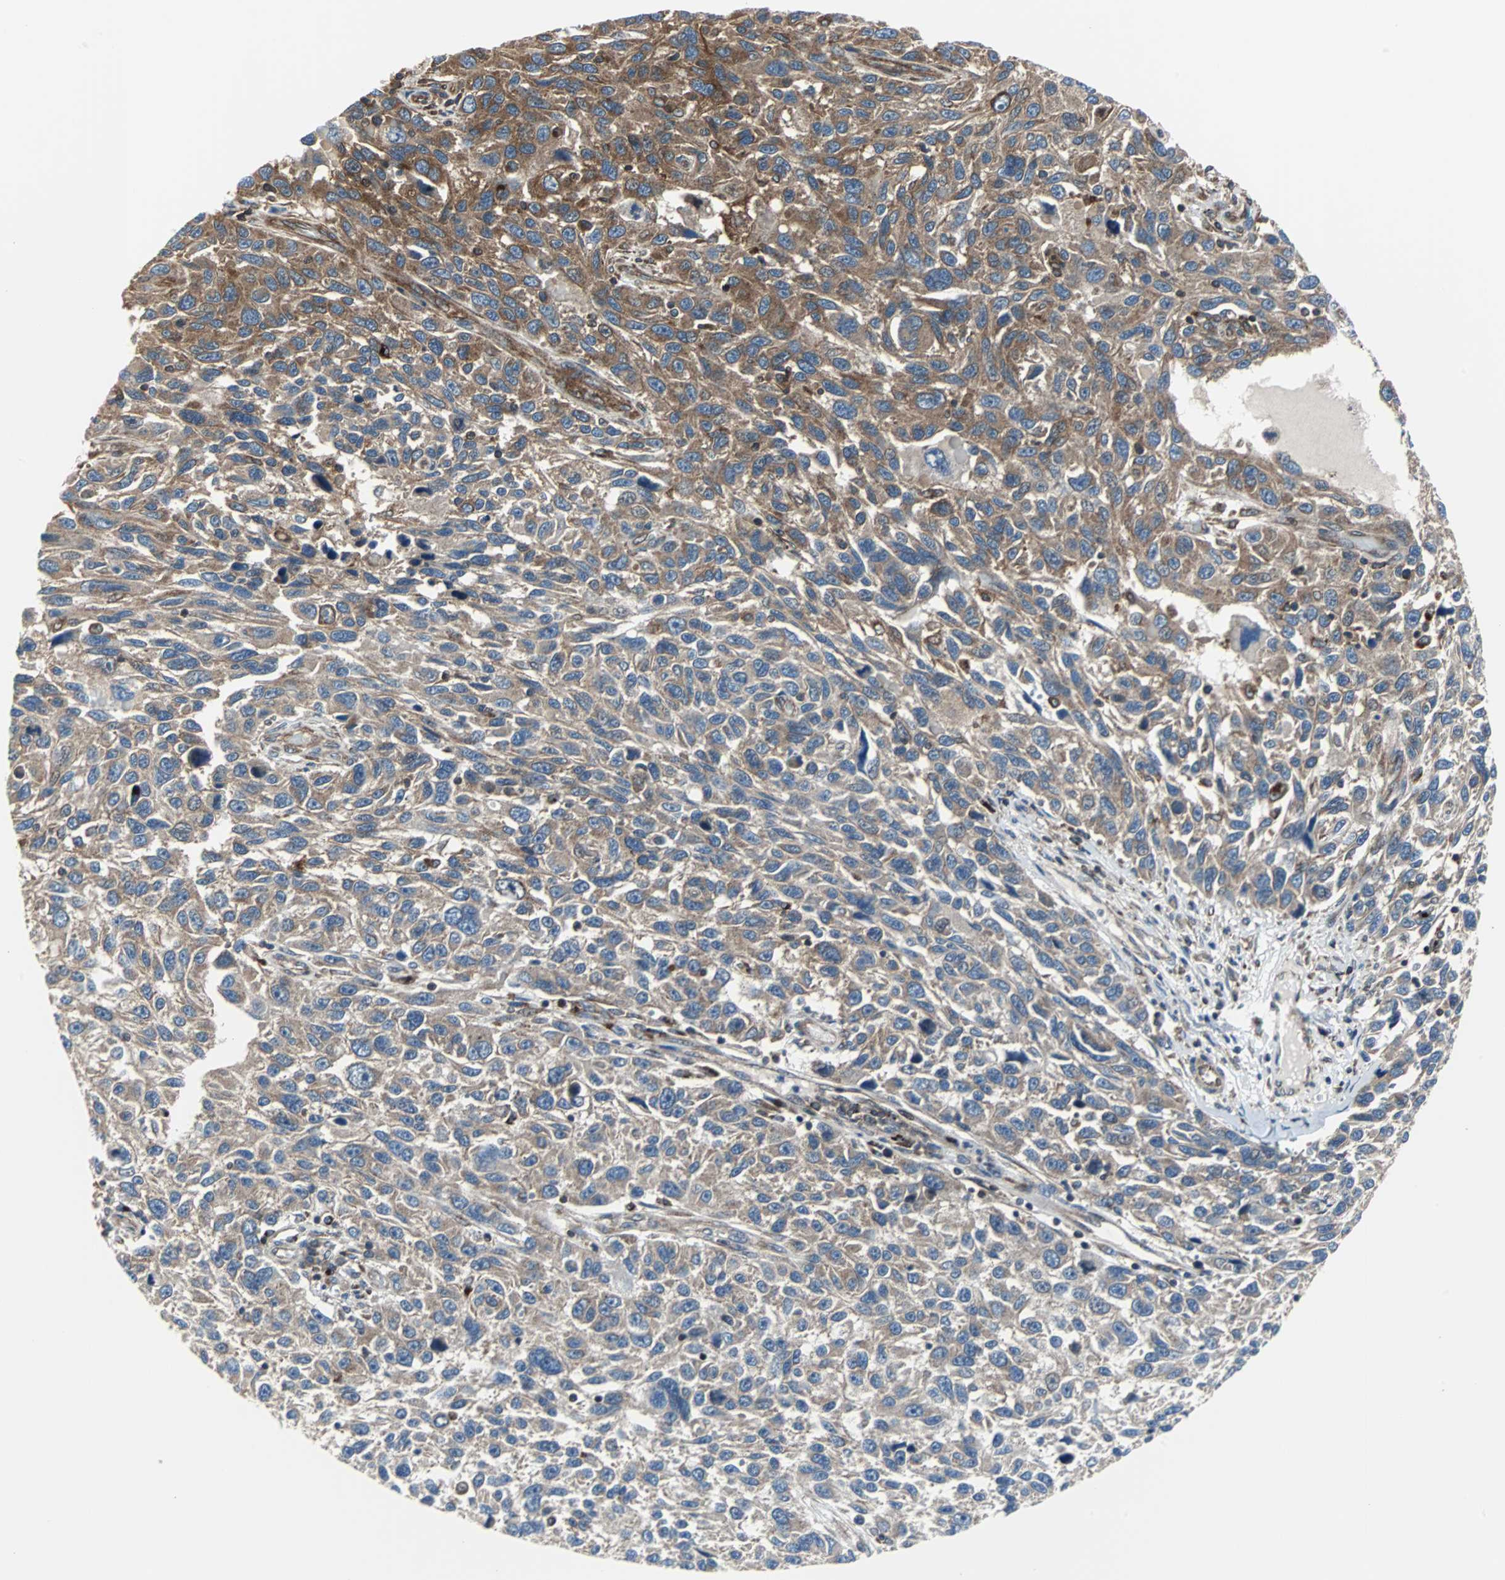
{"staining": {"intensity": "moderate", "quantity": ">75%", "location": "cytoplasmic/membranous"}, "tissue": "melanoma", "cell_type": "Tumor cells", "image_type": "cancer", "snomed": [{"axis": "morphology", "description": "Malignant melanoma, NOS"}, {"axis": "topography", "description": "Skin"}], "caption": "Immunohistochemistry (DAB (3,3'-diaminobenzidine)) staining of malignant melanoma displays moderate cytoplasmic/membranous protein staining in about >75% of tumor cells.", "gene": "RELA", "patient": {"sex": "male", "age": 53}}